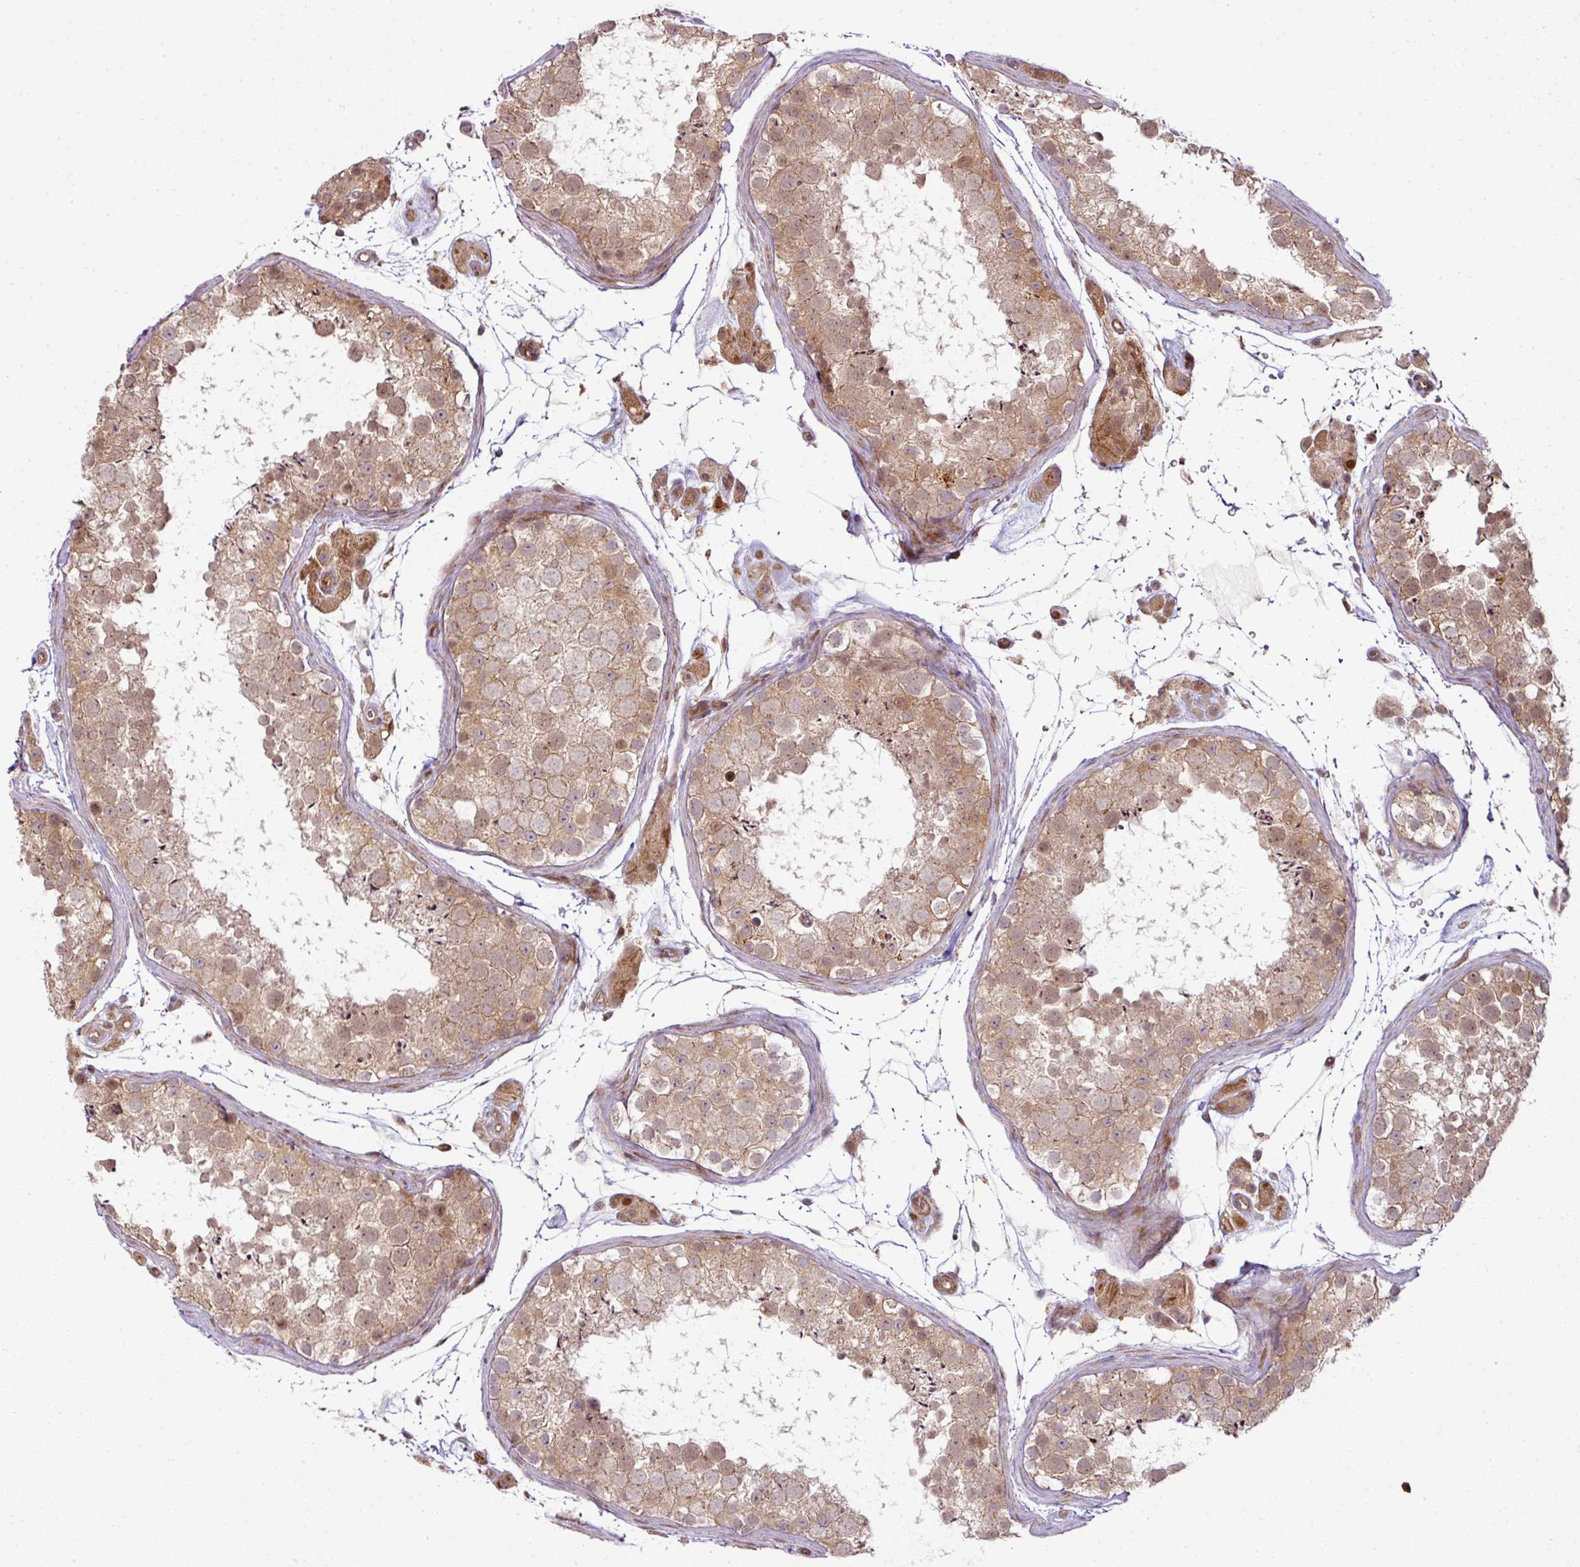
{"staining": {"intensity": "weak", "quantity": ">75%", "location": "cytoplasmic/membranous,nuclear"}, "tissue": "testis", "cell_type": "Cells in seminiferous ducts", "image_type": "normal", "snomed": [{"axis": "morphology", "description": "Normal tissue, NOS"}, {"axis": "topography", "description": "Testis"}], "caption": "IHC staining of unremarkable testis, which reveals low levels of weak cytoplasmic/membranous,nuclear staining in about >75% of cells in seminiferous ducts indicating weak cytoplasmic/membranous,nuclear protein staining. The staining was performed using DAB (3,3'-diaminobenzidine) (brown) for protein detection and nuclei were counterstained in hematoxylin (blue).", "gene": "ATAT1", "patient": {"sex": "male", "age": 41}}